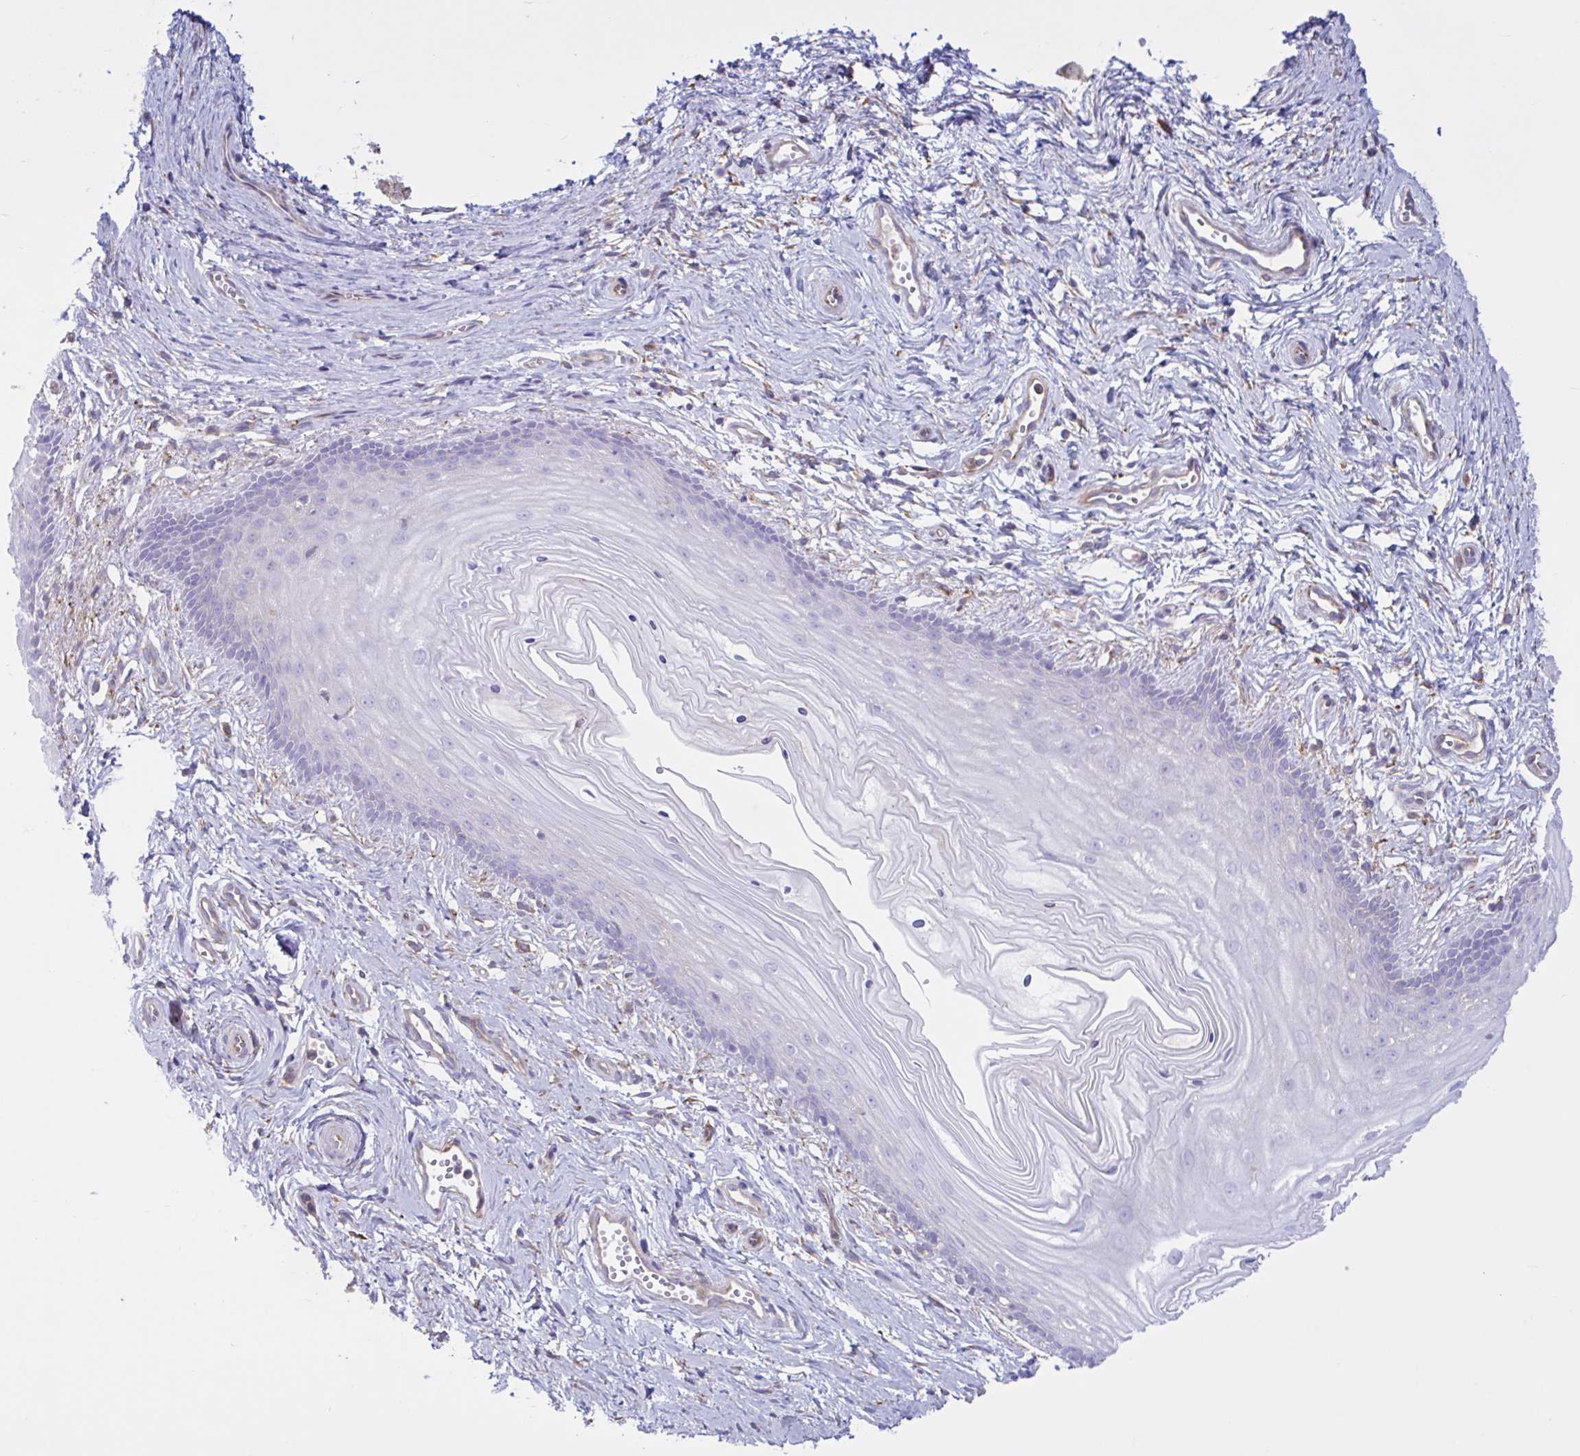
{"staining": {"intensity": "strong", "quantity": "<25%", "location": "cytoplasmic/membranous"}, "tissue": "vagina", "cell_type": "Squamous epithelial cells", "image_type": "normal", "snomed": [{"axis": "morphology", "description": "Normal tissue, NOS"}, {"axis": "topography", "description": "Vagina"}], "caption": "Immunohistochemical staining of benign human vagina demonstrates <25% levels of strong cytoplasmic/membranous protein positivity in approximately <25% of squamous epithelial cells. Nuclei are stained in blue.", "gene": "OR51M1", "patient": {"sex": "female", "age": 38}}